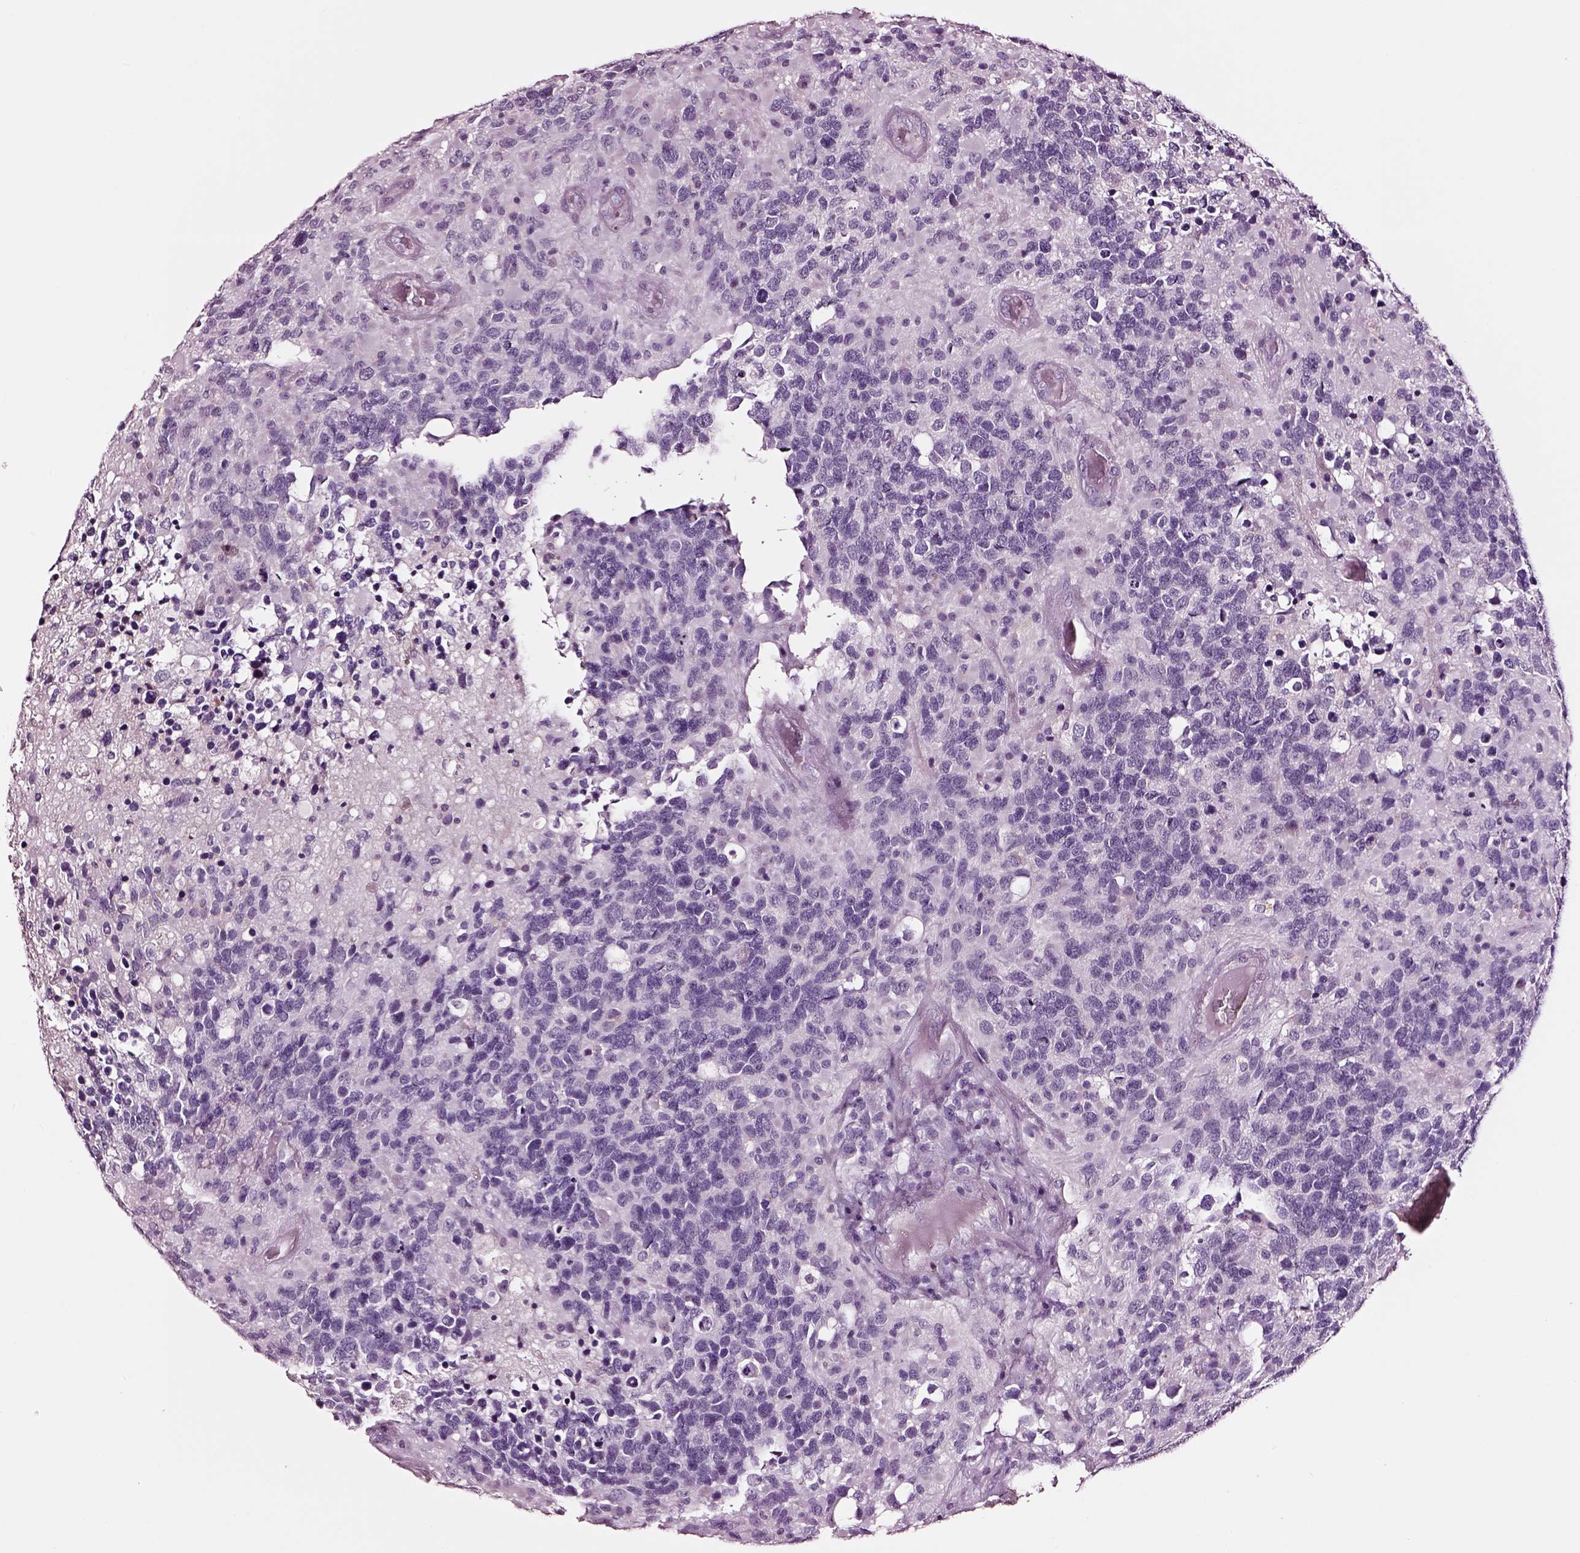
{"staining": {"intensity": "negative", "quantity": "none", "location": "none"}, "tissue": "glioma", "cell_type": "Tumor cells", "image_type": "cancer", "snomed": [{"axis": "morphology", "description": "Glioma, malignant, High grade"}, {"axis": "topography", "description": "Brain"}], "caption": "High power microscopy micrograph of an IHC histopathology image of glioma, revealing no significant positivity in tumor cells.", "gene": "SOX10", "patient": {"sex": "female", "age": 40}}